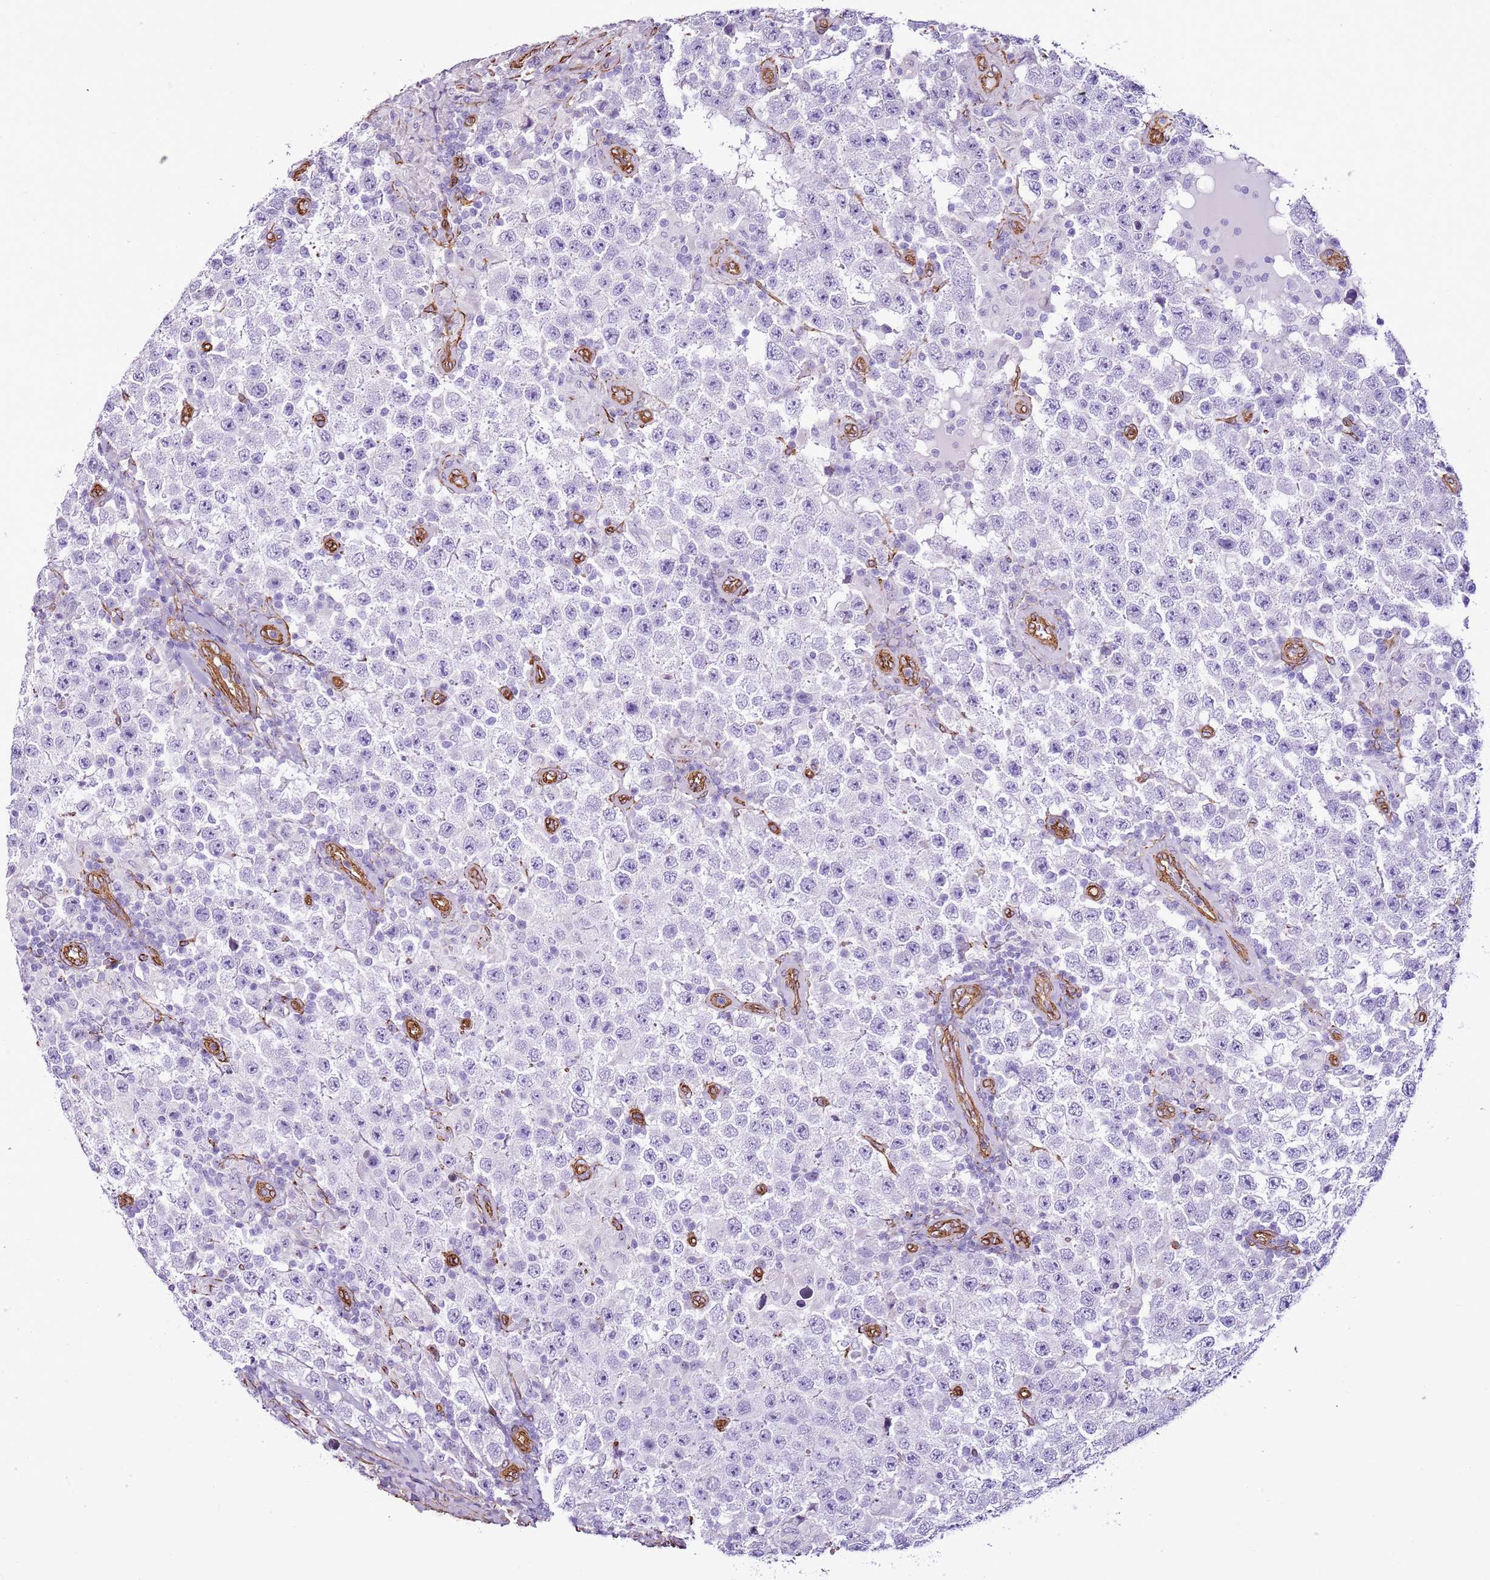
{"staining": {"intensity": "negative", "quantity": "none", "location": "none"}, "tissue": "testis cancer", "cell_type": "Tumor cells", "image_type": "cancer", "snomed": [{"axis": "morphology", "description": "Normal tissue, NOS"}, {"axis": "morphology", "description": "Urothelial carcinoma, High grade"}, {"axis": "morphology", "description": "Seminoma, NOS"}, {"axis": "morphology", "description": "Carcinoma, Embryonal, NOS"}, {"axis": "topography", "description": "Urinary bladder"}, {"axis": "topography", "description": "Testis"}], "caption": "Testis cancer (embryonal carcinoma) was stained to show a protein in brown. There is no significant expression in tumor cells.", "gene": "CTDSPL", "patient": {"sex": "male", "age": 41}}